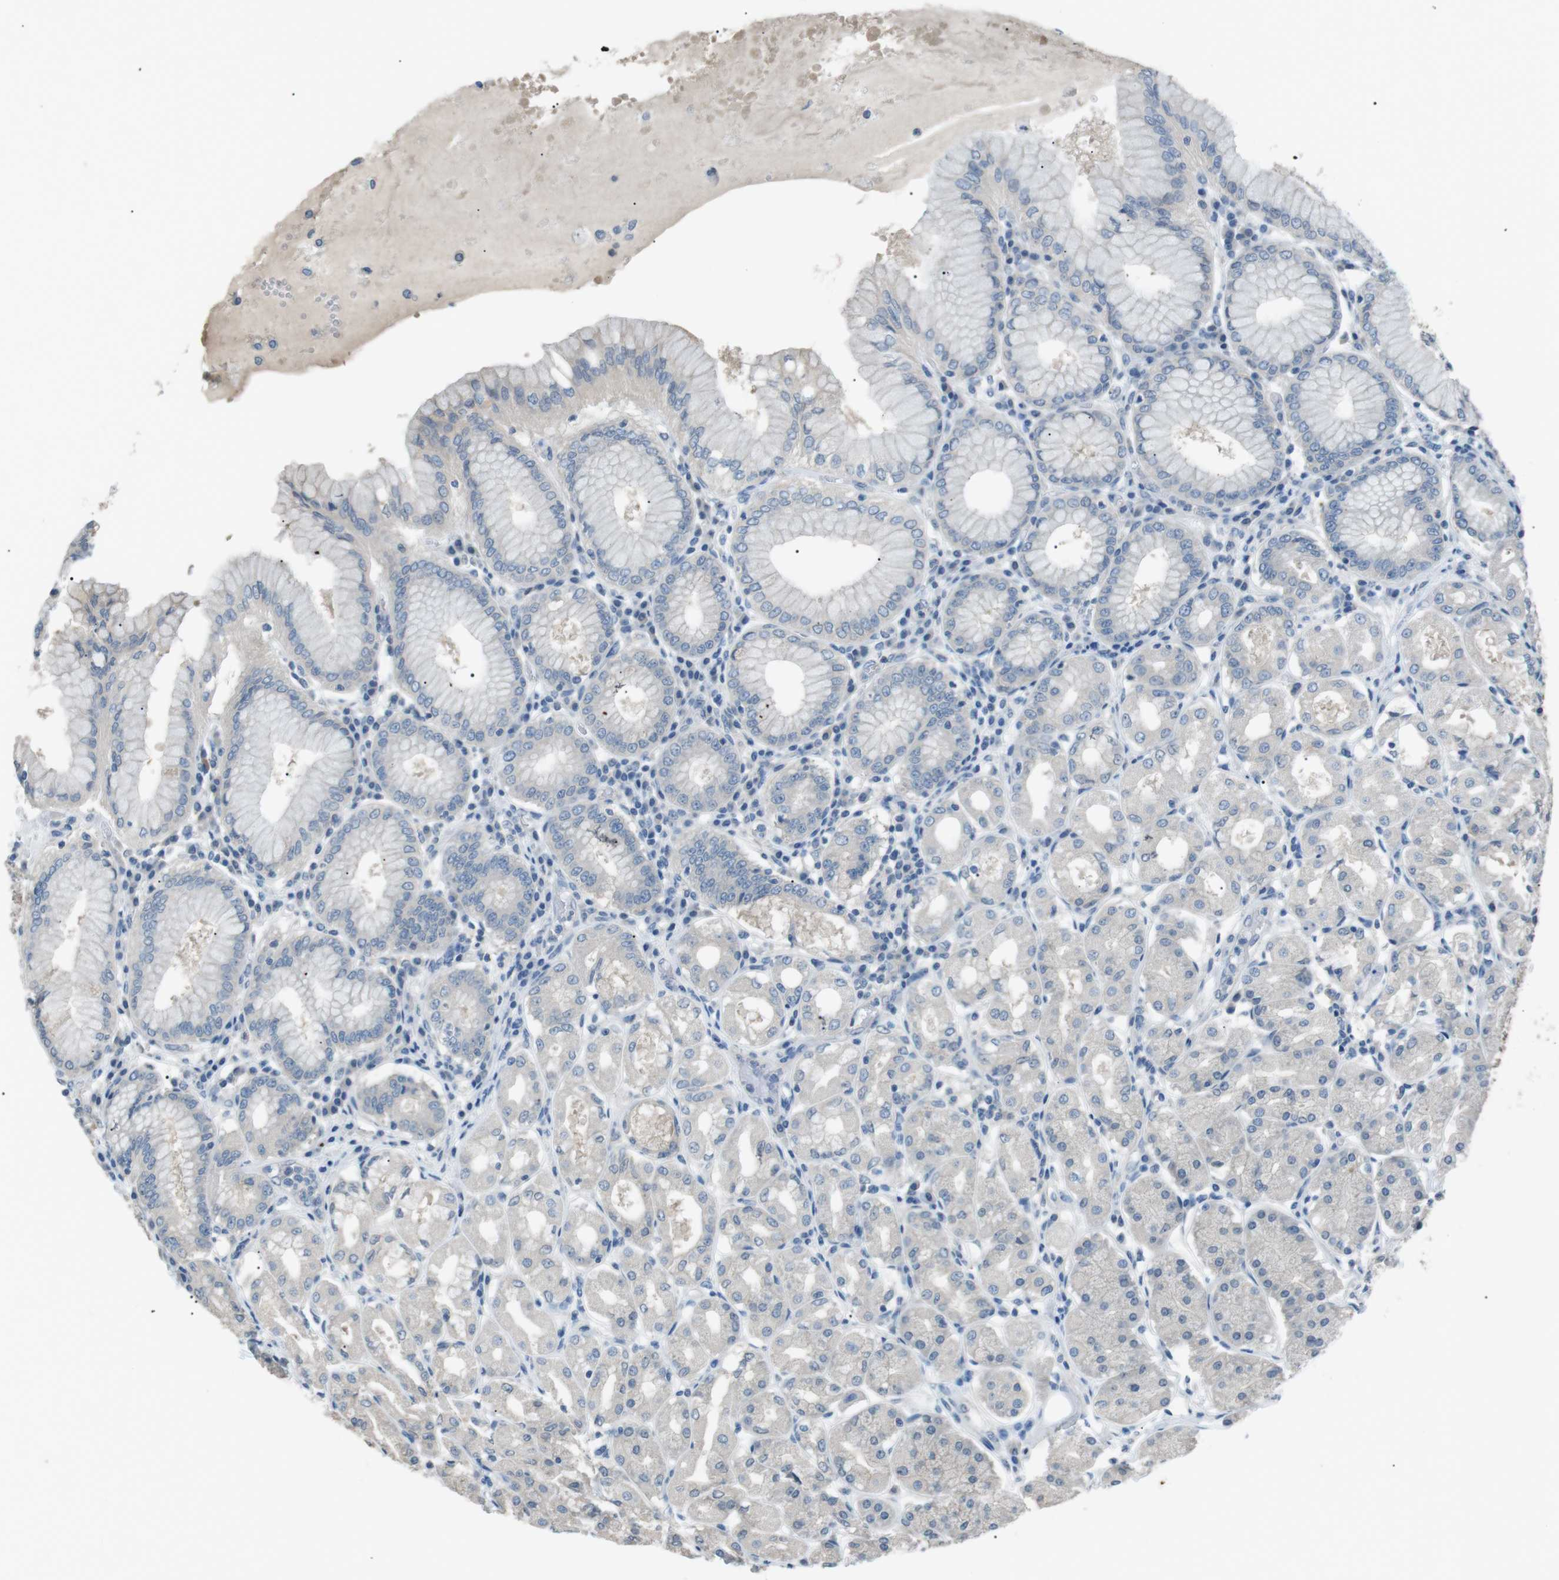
{"staining": {"intensity": "weak", "quantity": "25%-75%", "location": "cytoplasmic/membranous"}, "tissue": "stomach", "cell_type": "Glandular cells", "image_type": "normal", "snomed": [{"axis": "morphology", "description": "Normal tissue, NOS"}, {"axis": "topography", "description": "Stomach"}, {"axis": "topography", "description": "Stomach, lower"}], "caption": "Glandular cells reveal weak cytoplasmic/membranous positivity in about 25%-75% of cells in unremarkable stomach. (DAB IHC with brightfield microscopy, high magnification).", "gene": "CDH26", "patient": {"sex": "female", "age": 56}}